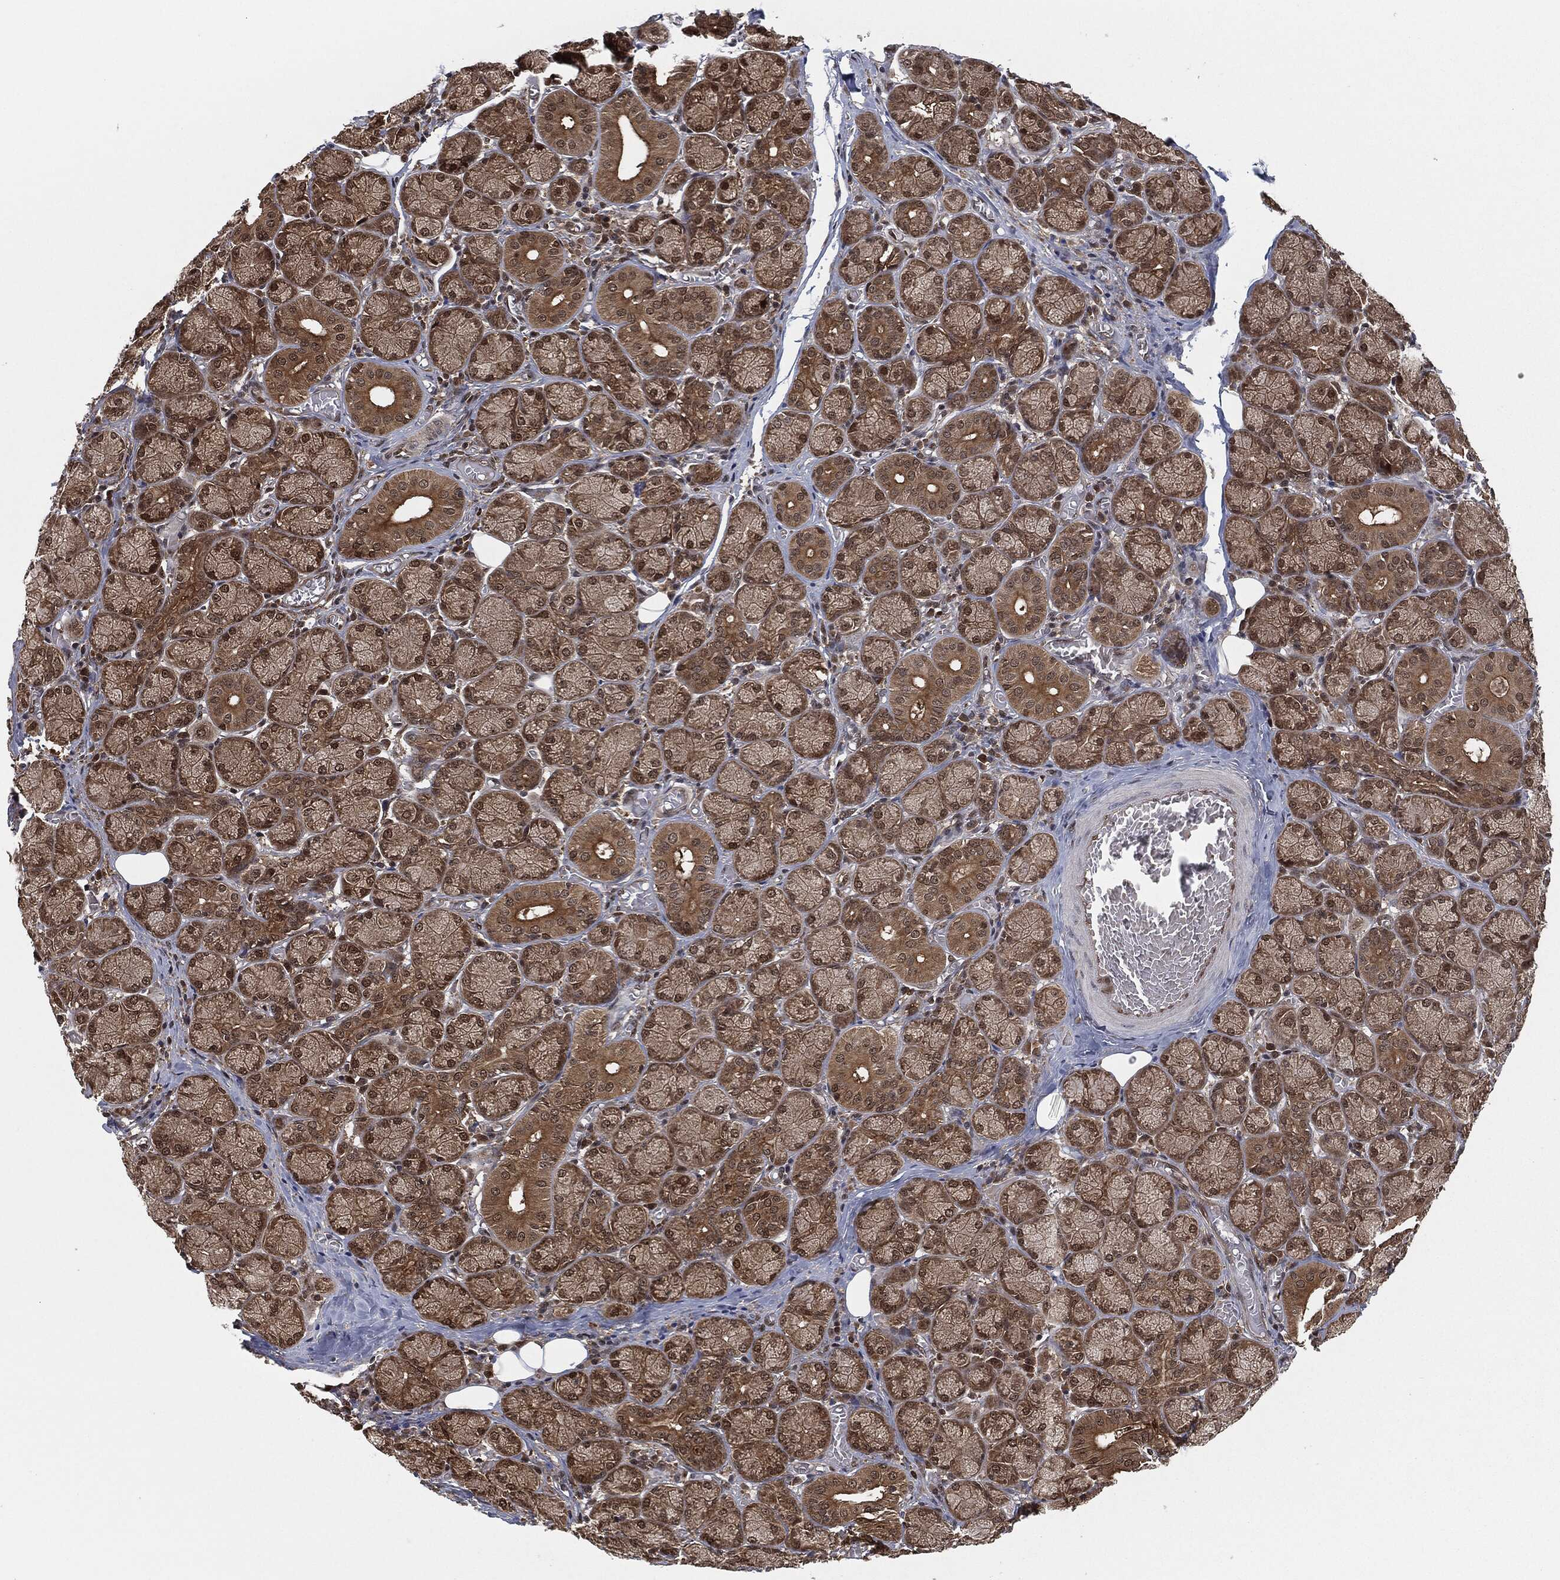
{"staining": {"intensity": "moderate", "quantity": "25%-75%", "location": "cytoplasmic/membranous,nuclear"}, "tissue": "salivary gland", "cell_type": "Glandular cells", "image_type": "normal", "snomed": [{"axis": "morphology", "description": "Normal tissue, NOS"}, {"axis": "topography", "description": "Salivary gland"}, {"axis": "topography", "description": "Peripheral nerve tissue"}], "caption": "Immunohistochemistry micrograph of normal salivary gland stained for a protein (brown), which reveals medium levels of moderate cytoplasmic/membranous,nuclear positivity in approximately 25%-75% of glandular cells.", "gene": "CAPRIN2", "patient": {"sex": "female", "age": 24}}